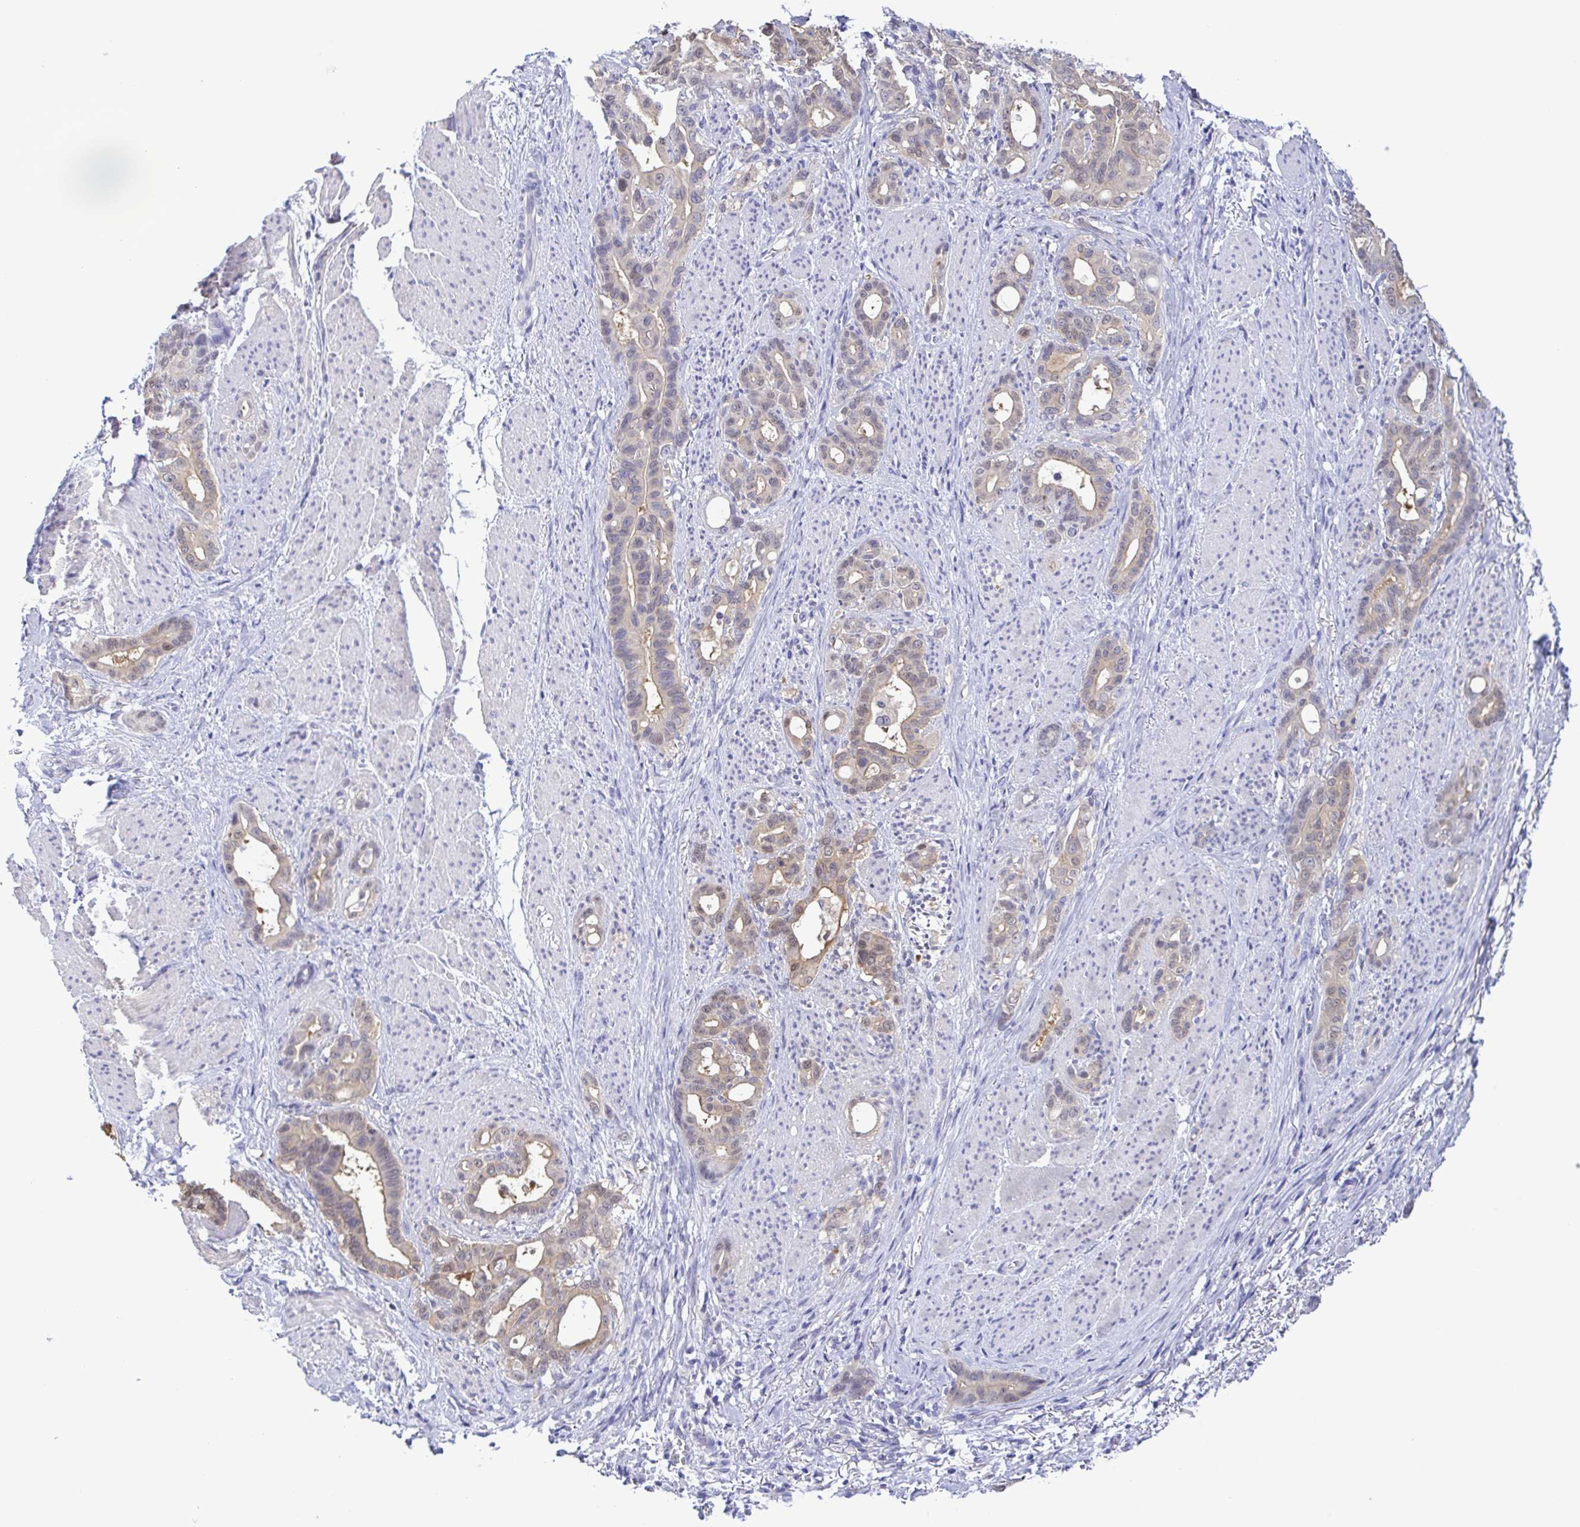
{"staining": {"intensity": "weak", "quantity": ">75%", "location": "cytoplasmic/membranous"}, "tissue": "stomach cancer", "cell_type": "Tumor cells", "image_type": "cancer", "snomed": [{"axis": "morphology", "description": "Normal tissue, NOS"}, {"axis": "morphology", "description": "Adenocarcinoma, NOS"}, {"axis": "topography", "description": "Esophagus"}, {"axis": "topography", "description": "Stomach, upper"}], "caption": "This is an image of IHC staining of stomach cancer (adenocarcinoma), which shows weak expression in the cytoplasmic/membranous of tumor cells.", "gene": "LDHC", "patient": {"sex": "male", "age": 62}}